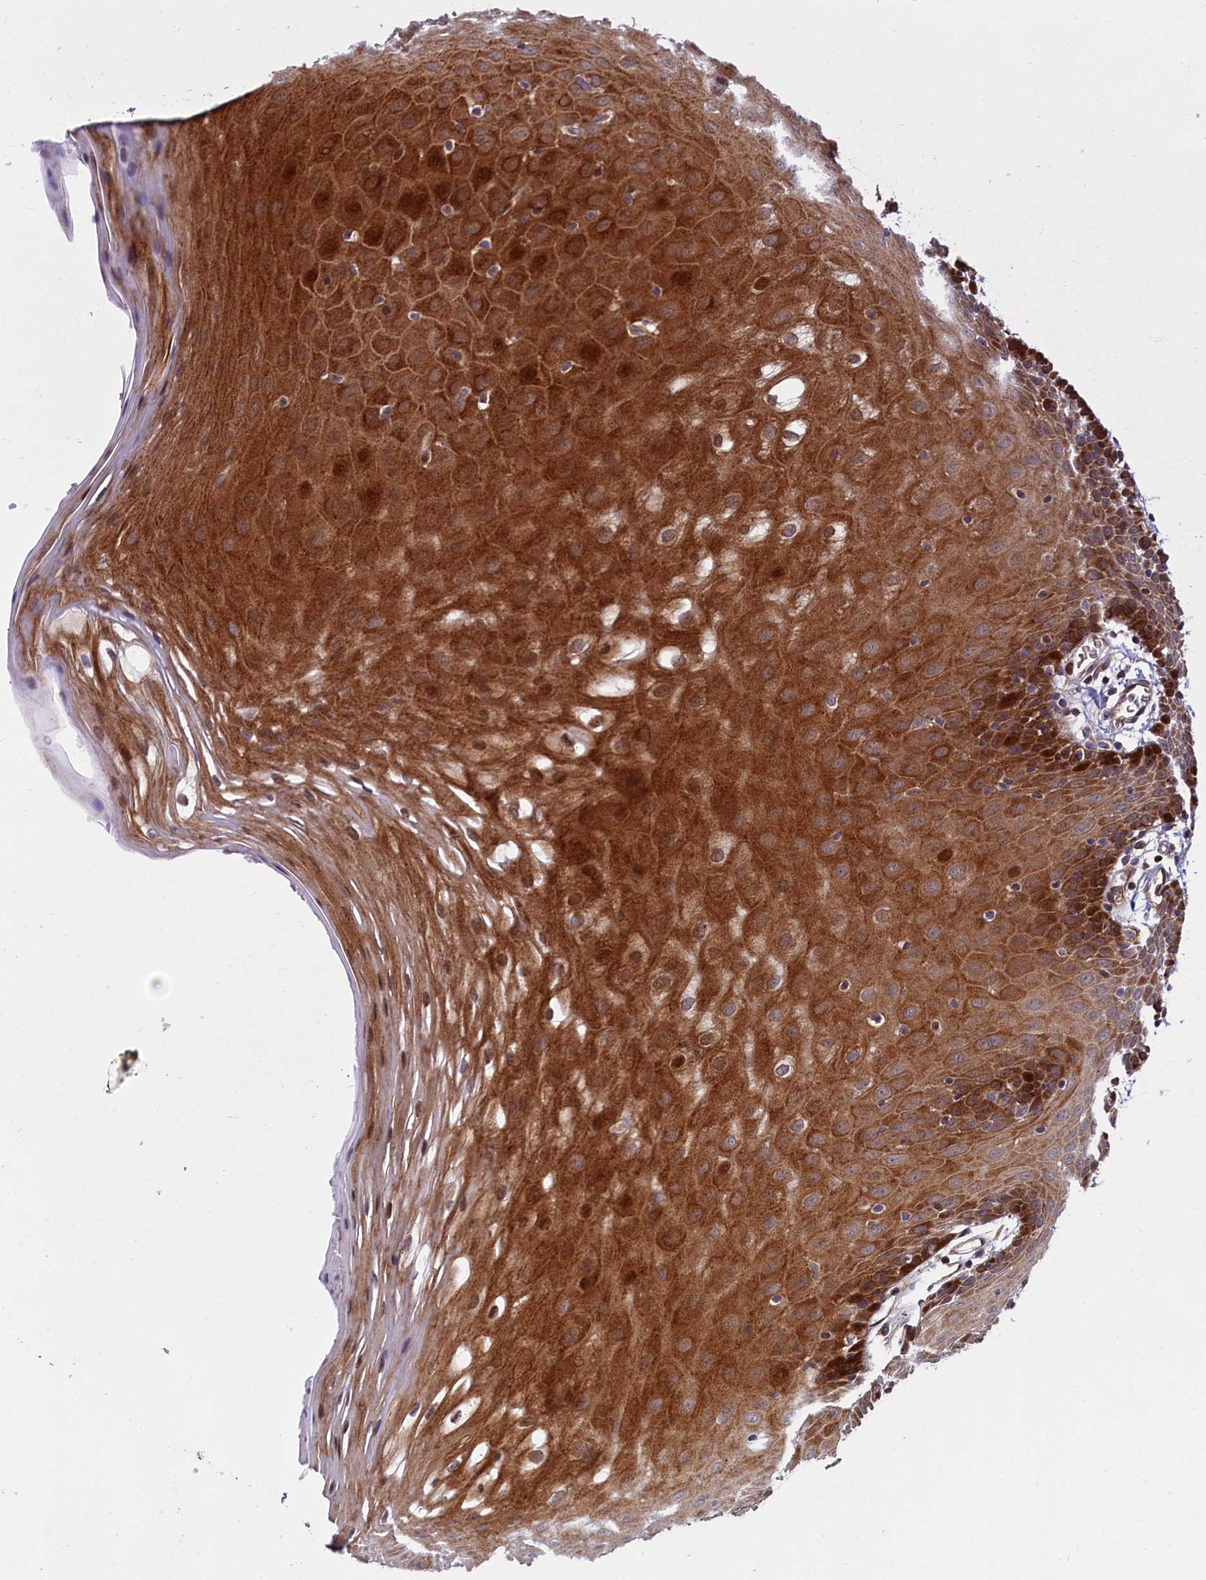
{"staining": {"intensity": "strong", "quantity": ">75%", "location": "cytoplasmic/membranous"}, "tissue": "oral mucosa", "cell_type": "Squamous epithelial cells", "image_type": "normal", "snomed": [{"axis": "morphology", "description": "Normal tissue, NOS"}, {"axis": "topography", "description": "Skeletal muscle"}, {"axis": "topography", "description": "Oral tissue"}, {"axis": "topography", "description": "Salivary gland"}, {"axis": "topography", "description": "Peripheral nerve tissue"}], "caption": "A high-resolution photomicrograph shows immunohistochemistry (IHC) staining of normal oral mucosa, which exhibits strong cytoplasmic/membranous positivity in about >75% of squamous epithelial cells.", "gene": "PIK3C3", "patient": {"sex": "male", "age": 54}}